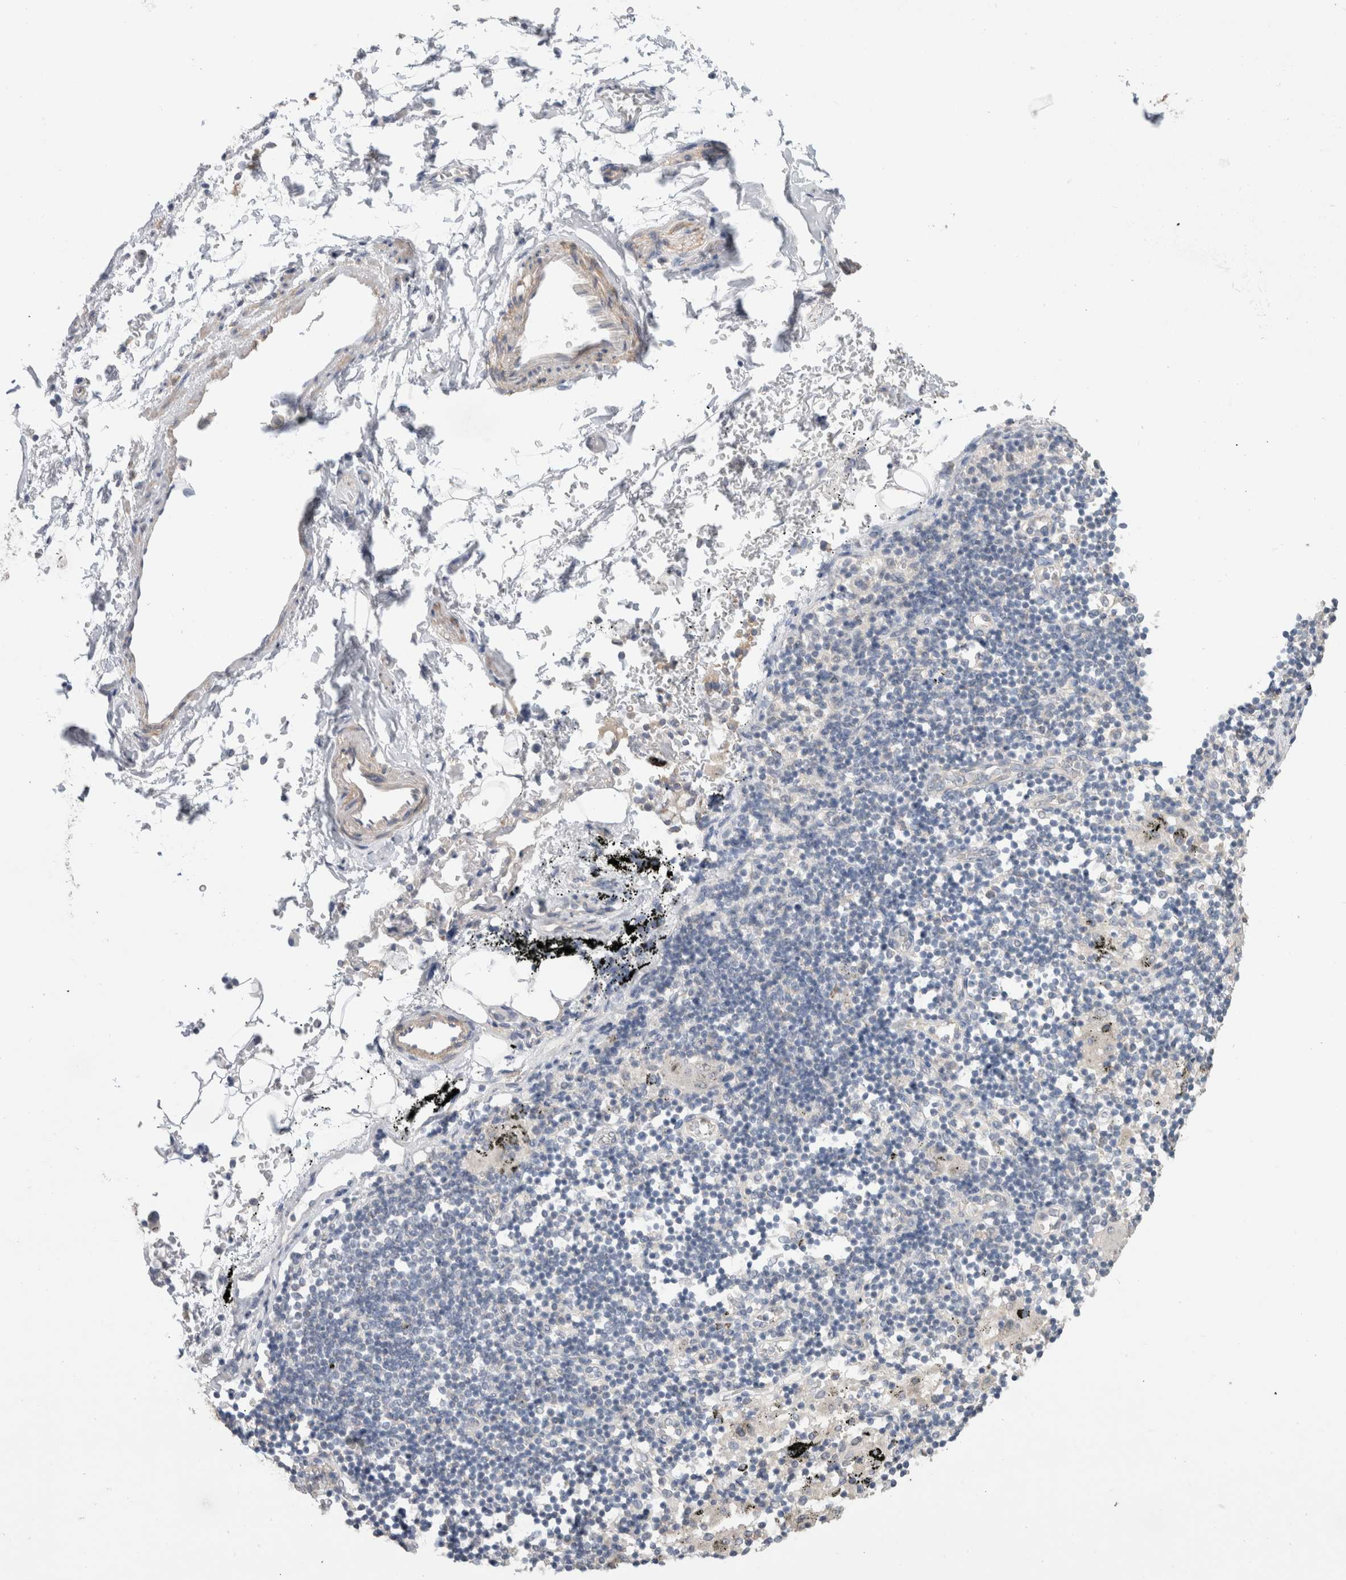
{"staining": {"intensity": "weak", "quantity": "25%-75%", "location": "cytoplasmic/membranous"}, "tissue": "soft tissue", "cell_type": "Fibroblasts", "image_type": "normal", "snomed": [{"axis": "morphology", "description": "Normal tissue, NOS"}, {"axis": "topography", "description": "Cartilage tissue"}, {"axis": "topography", "description": "Lung"}], "caption": "Protein staining displays weak cytoplasmic/membranous expression in approximately 25%-75% of fibroblasts in unremarkable soft tissue.", "gene": "DMD", "patient": {"sex": "female", "age": 77}}